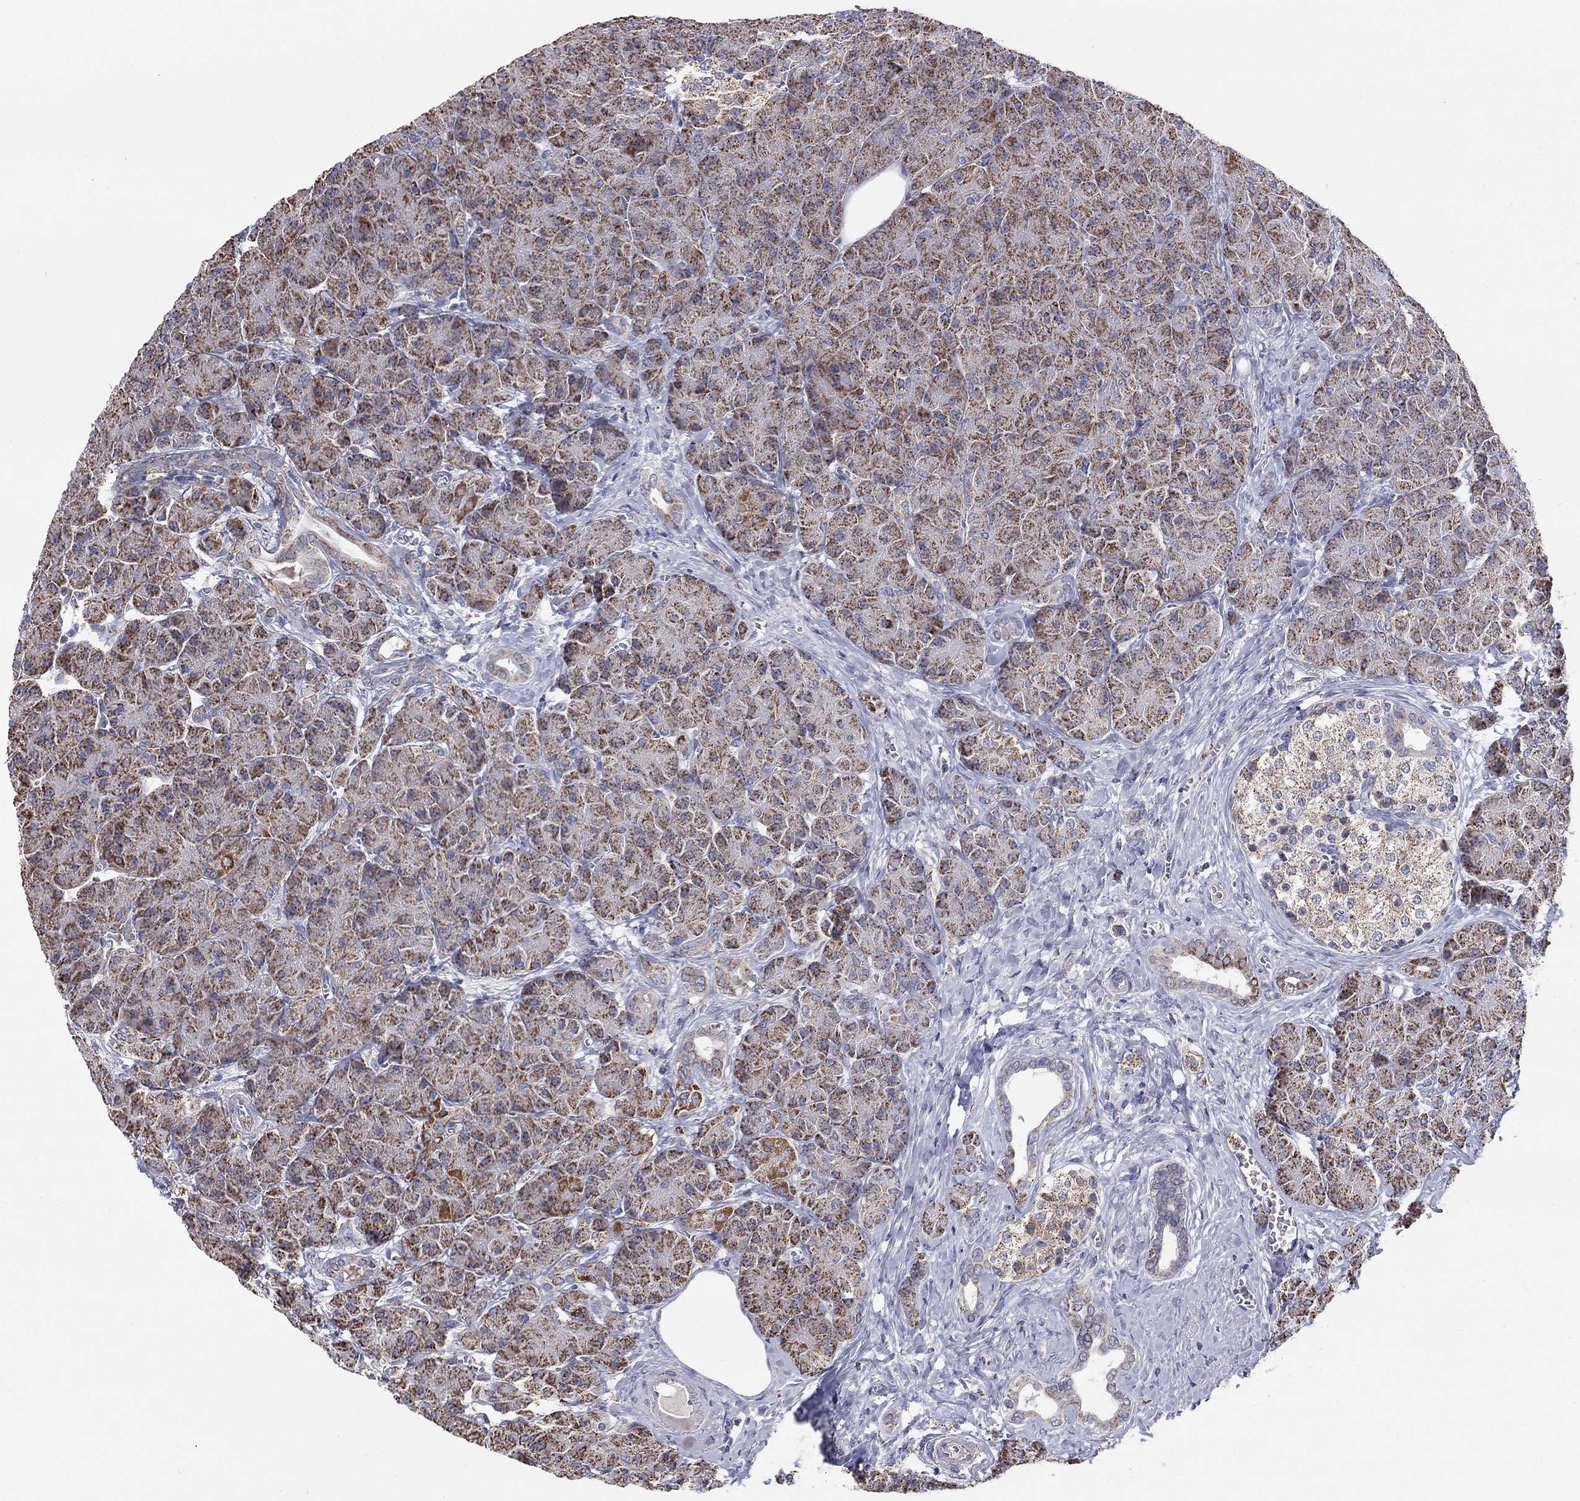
{"staining": {"intensity": "moderate", "quantity": ">75%", "location": "cytoplasmic/membranous"}, "tissue": "pancreas", "cell_type": "Exocrine glandular cells", "image_type": "normal", "snomed": [{"axis": "morphology", "description": "Normal tissue, NOS"}, {"axis": "topography", "description": "Pancreas"}], "caption": "This image demonstrates immunohistochemistry staining of normal human pancreas, with medium moderate cytoplasmic/membranous positivity in approximately >75% of exocrine glandular cells.", "gene": "HPS5", "patient": {"sex": "male", "age": 61}}